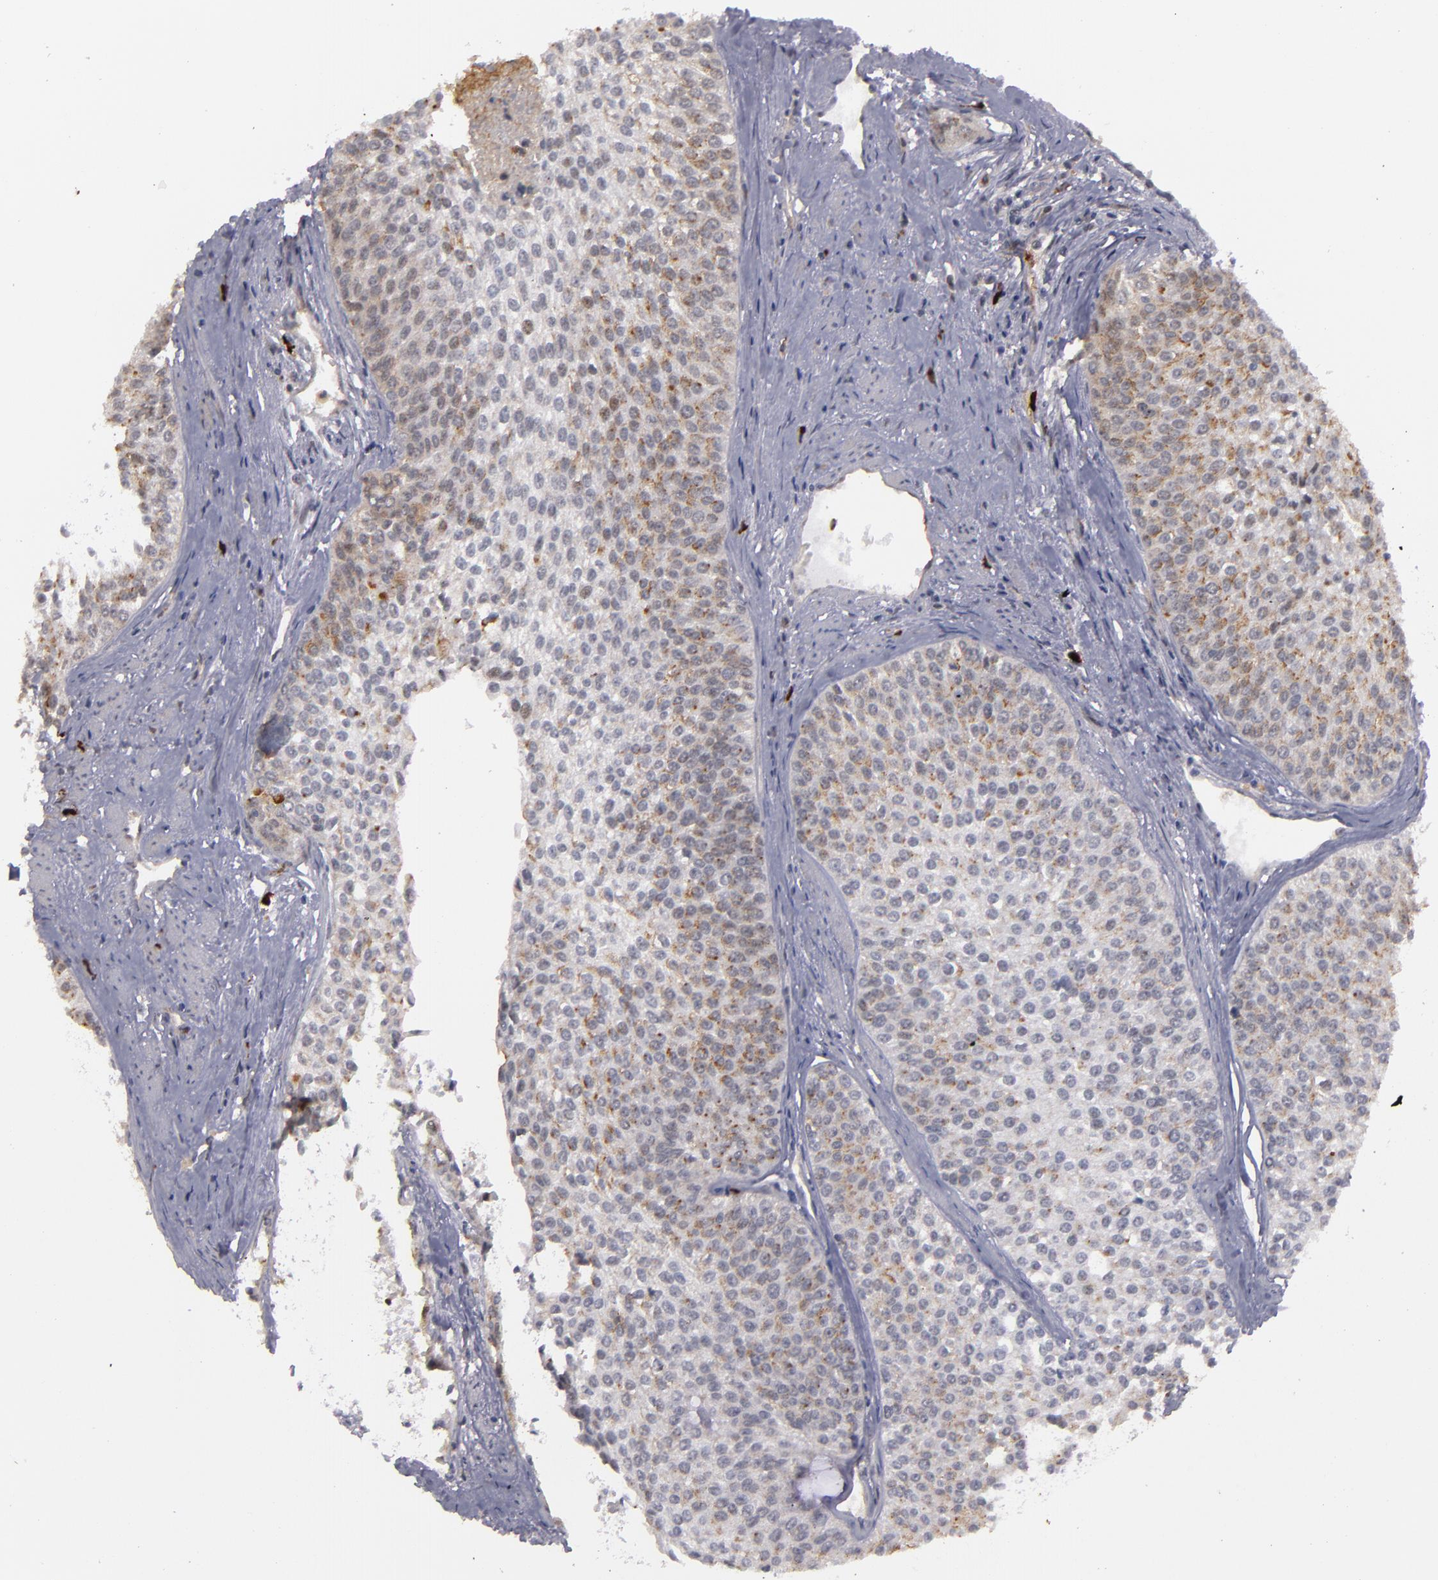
{"staining": {"intensity": "moderate", "quantity": "25%-75%", "location": "cytoplasmic/membranous"}, "tissue": "urothelial cancer", "cell_type": "Tumor cells", "image_type": "cancer", "snomed": [{"axis": "morphology", "description": "Urothelial carcinoma, Low grade"}, {"axis": "topography", "description": "Urinary bladder"}], "caption": "There is medium levels of moderate cytoplasmic/membranous staining in tumor cells of urothelial carcinoma (low-grade), as demonstrated by immunohistochemical staining (brown color).", "gene": "STX3", "patient": {"sex": "female", "age": 73}}